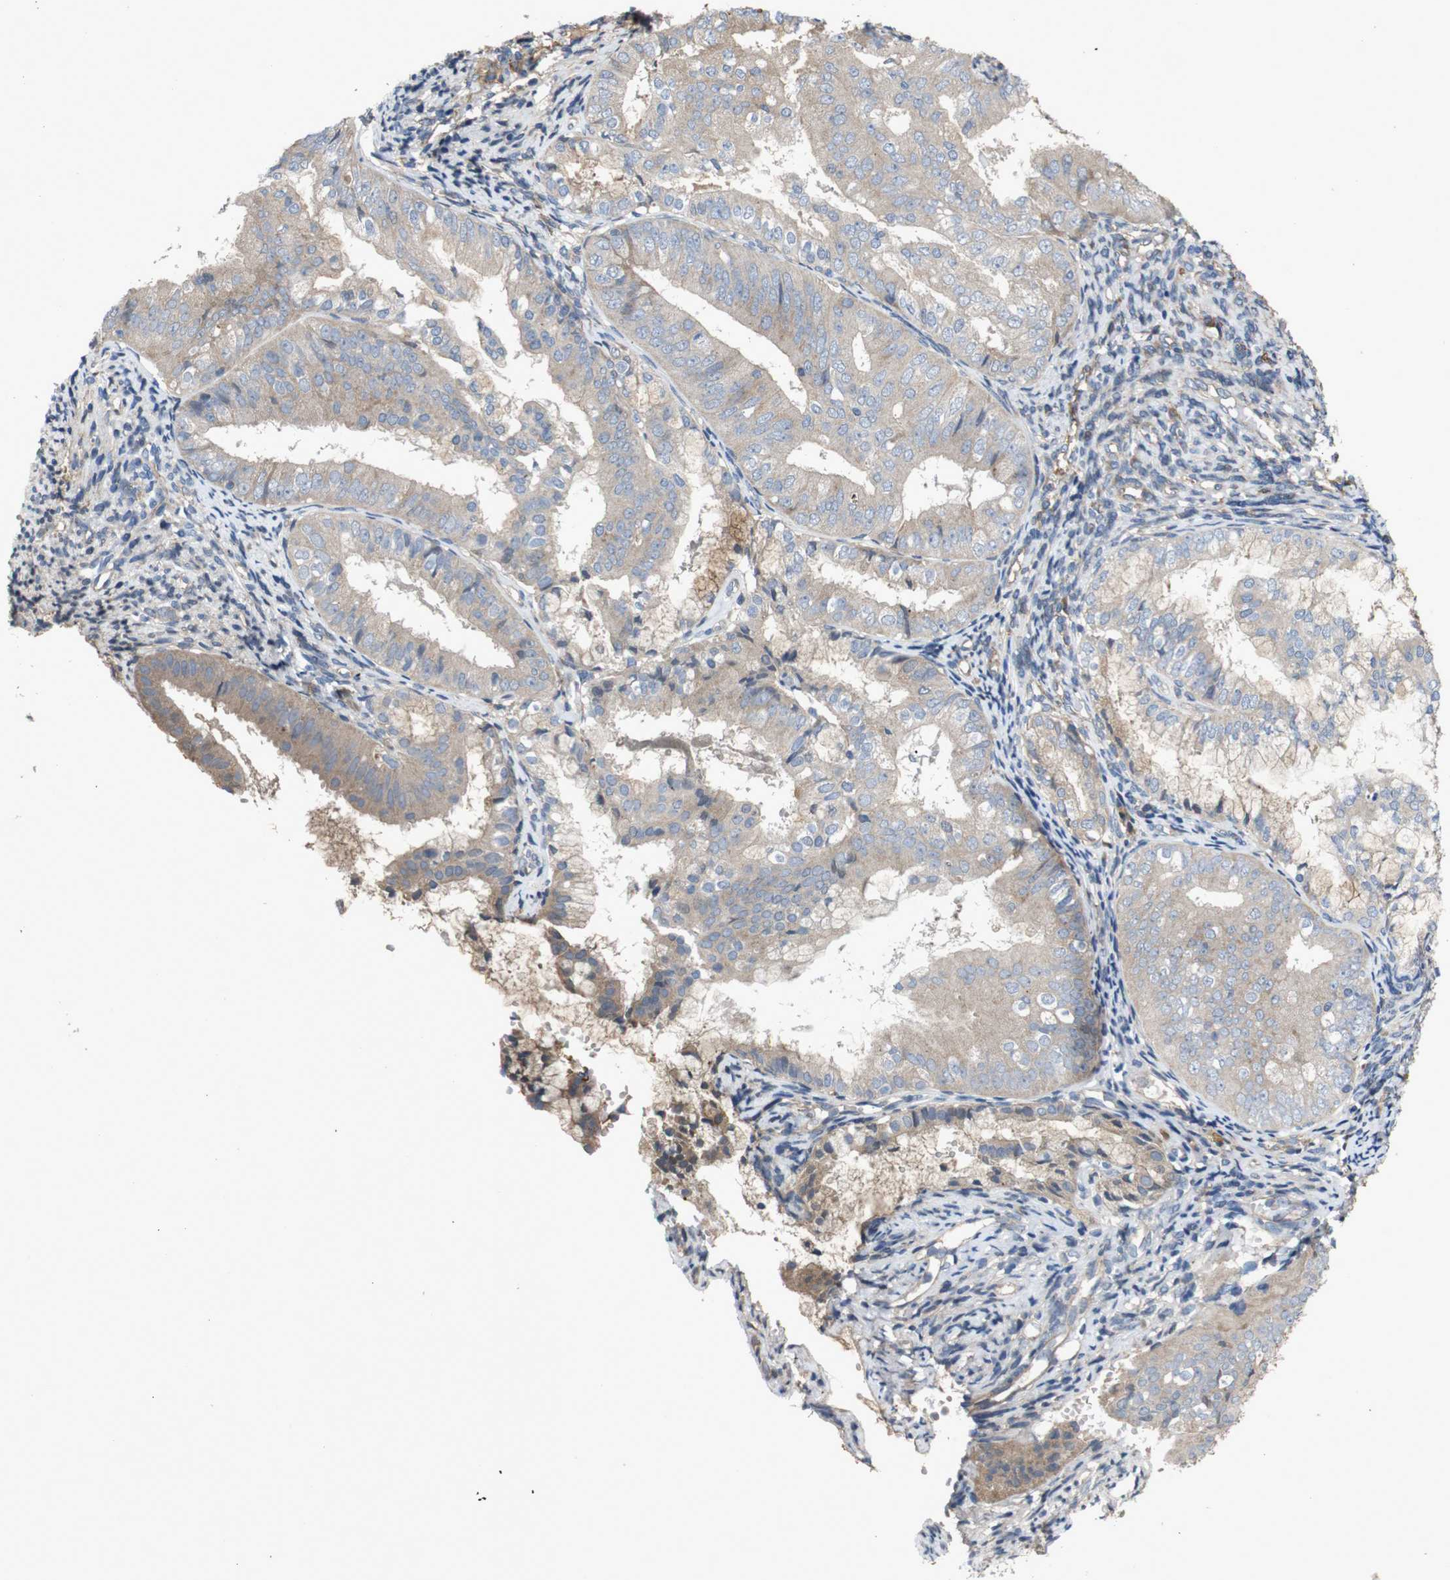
{"staining": {"intensity": "weak", "quantity": "25%-75%", "location": "cytoplasmic/membranous"}, "tissue": "endometrial cancer", "cell_type": "Tumor cells", "image_type": "cancer", "snomed": [{"axis": "morphology", "description": "Adenocarcinoma, NOS"}, {"axis": "topography", "description": "Endometrium"}], "caption": "Endometrial cancer stained with immunohistochemistry (IHC) displays weak cytoplasmic/membranous staining in approximately 25%-75% of tumor cells.", "gene": "PTPN1", "patient": {"sex": "female", "age": 63}}